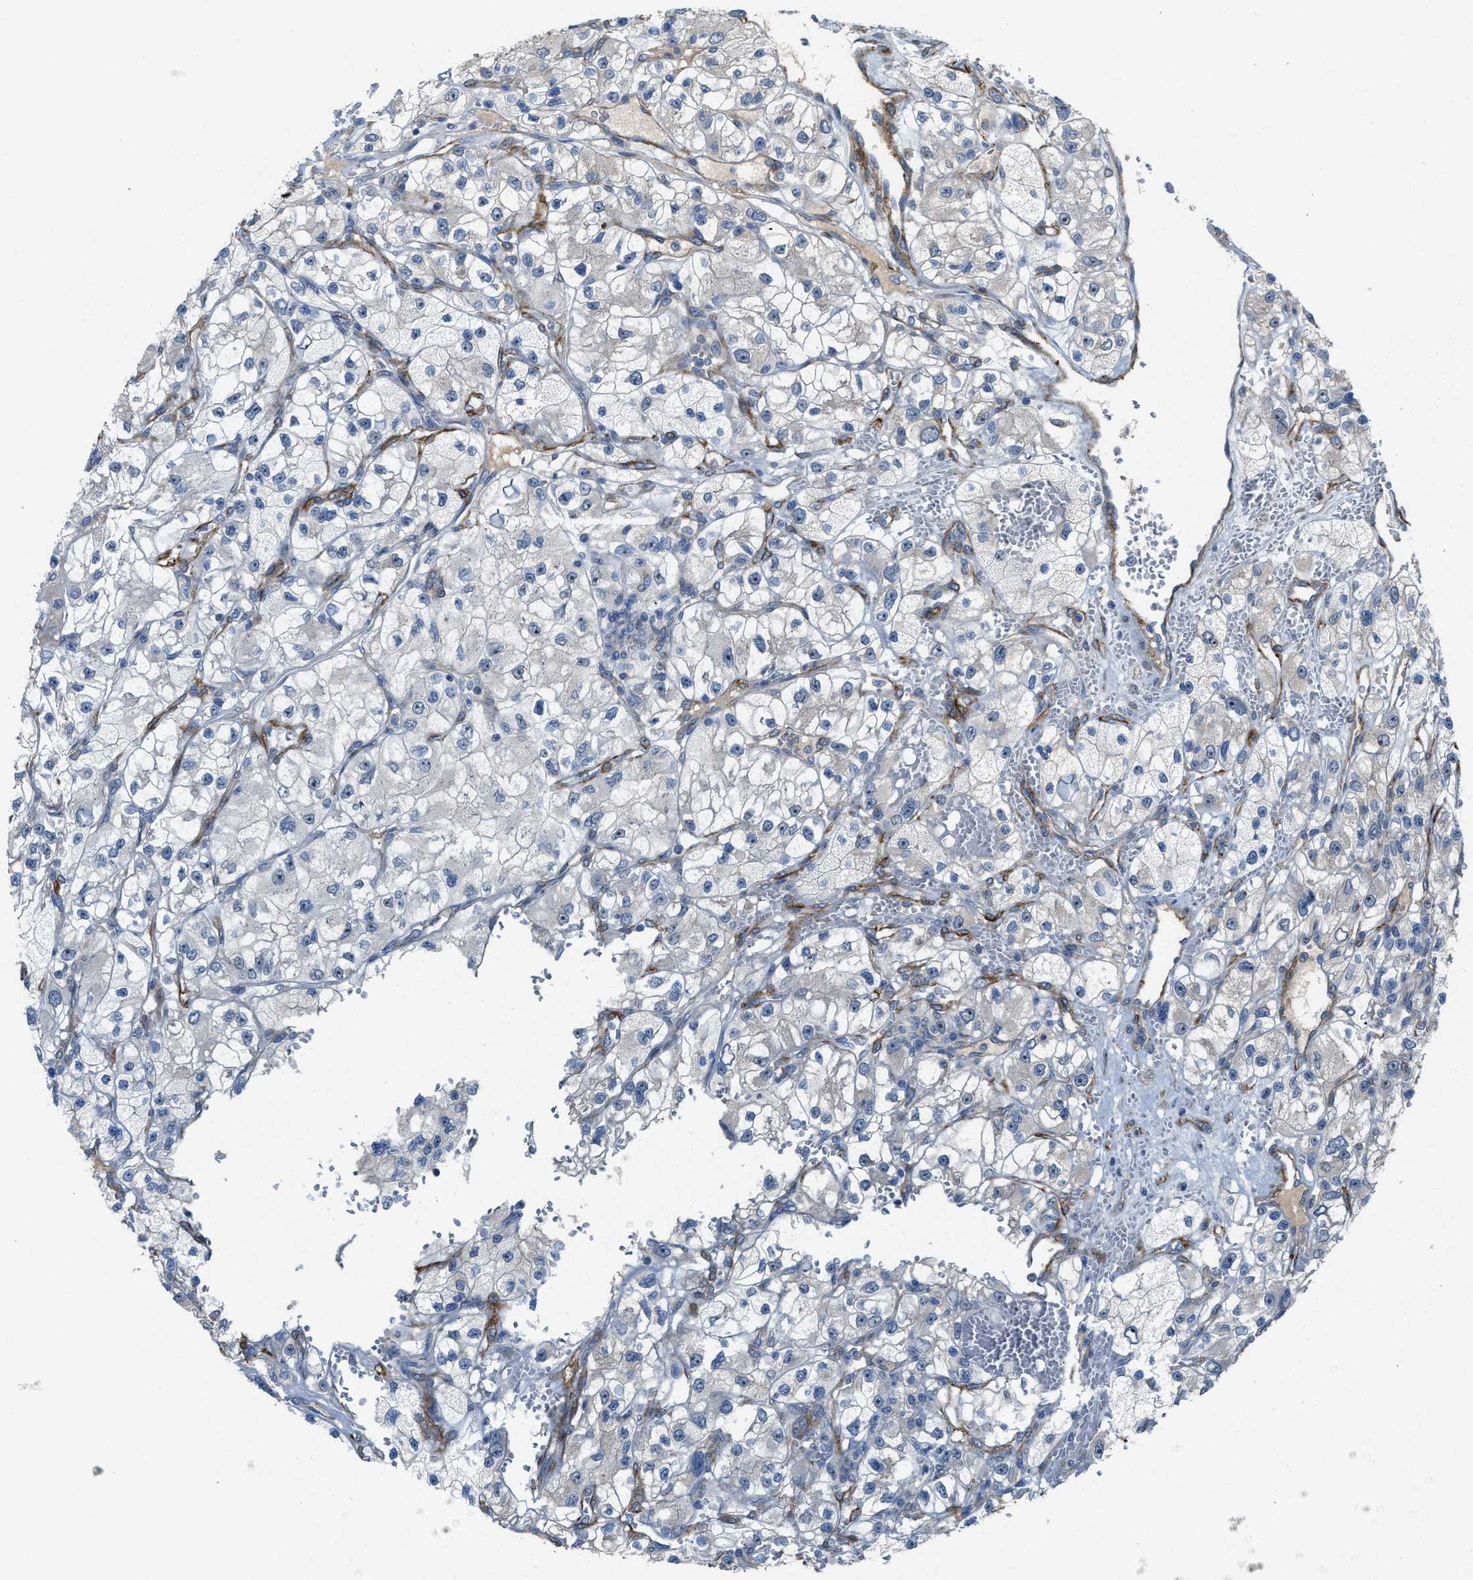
{"staining": {"intensity": "negative", "quantity": "none", "location": "none"}, "tissue": "renal cancer", "cell_type": "Tumor cells", "image_type": "cancer", "snomed": [{"axis": "morphology", "description": "Adenocarcinoma, NOS"}, {"axis": "topography", "description": "Kidney"}], "caption": "Immunohistochemistry histopathology image of neoplastic tissue: human renal adenocarcinoma stained with DAB (3,3'-diaminobenzidine) displays no significant protein positivity in tumor cells. (Stains: DAB IHC with hematoxylin counter stain, Microscopy: brightfield microscopy at high magnification).", "gene": "ZNF783", "patient": {"sex": "female", "age": 57}}